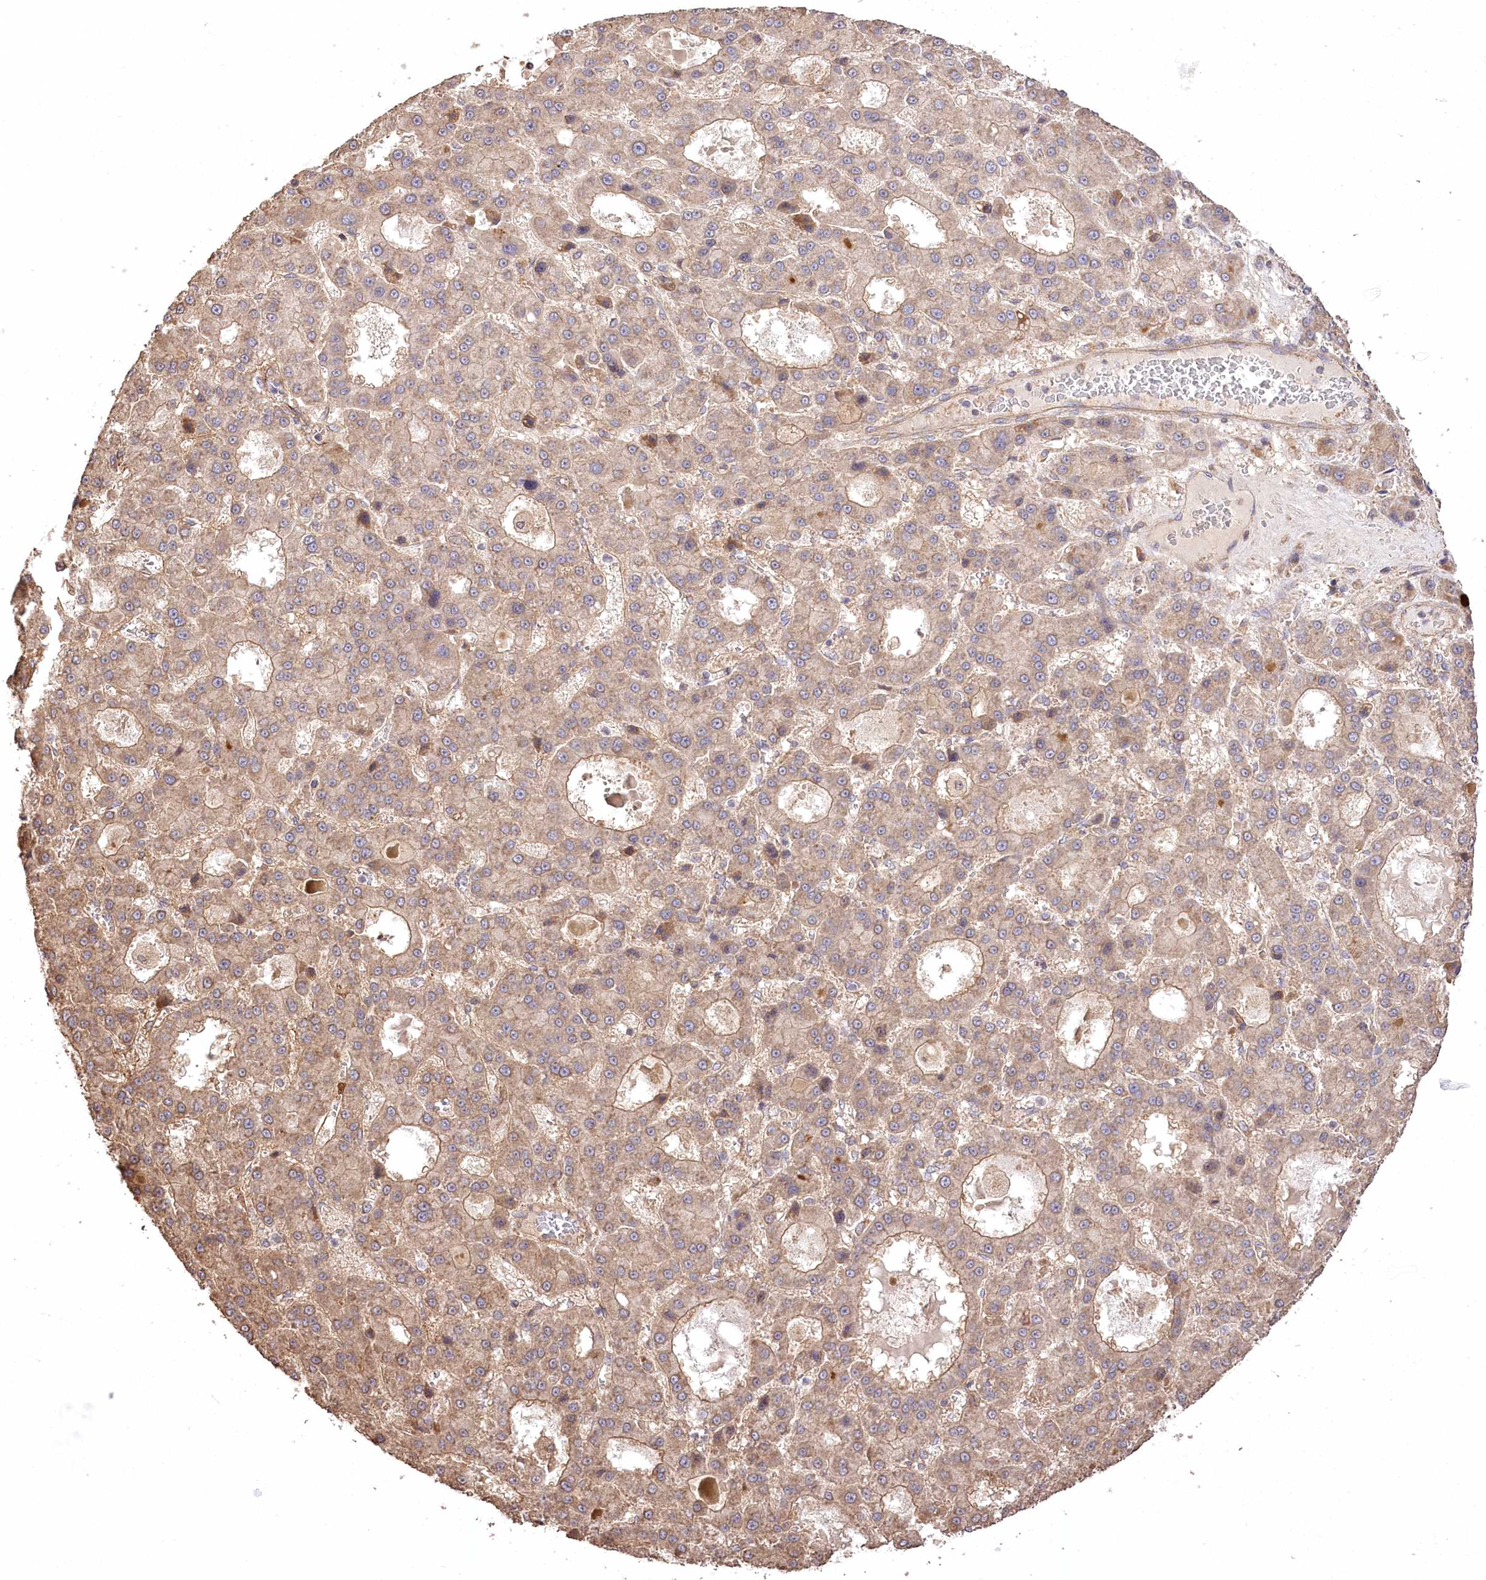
{"staining": {"intensity": "weak", "quantity": ">75%", "location": "cytoplasmic/membranous"}, "tissue": "liver cancer", "cell_type": "Tumor cells", "image_type": "cancer", "snomed": [{"axis": "morphology", "description": "Carcinoma, Hepatocellular, NOS"}, {"axis": "topography", "description": "Liver"}], "caption": "Weak cytoplasmic/membranous staining for a protein is seen in about >75% of tumor cells of liver cancer (hepatocellular carcinoma) using immunohistochemistry.", "gene": "PRSS53", "patient": {"sex": "male", "age": 70}}